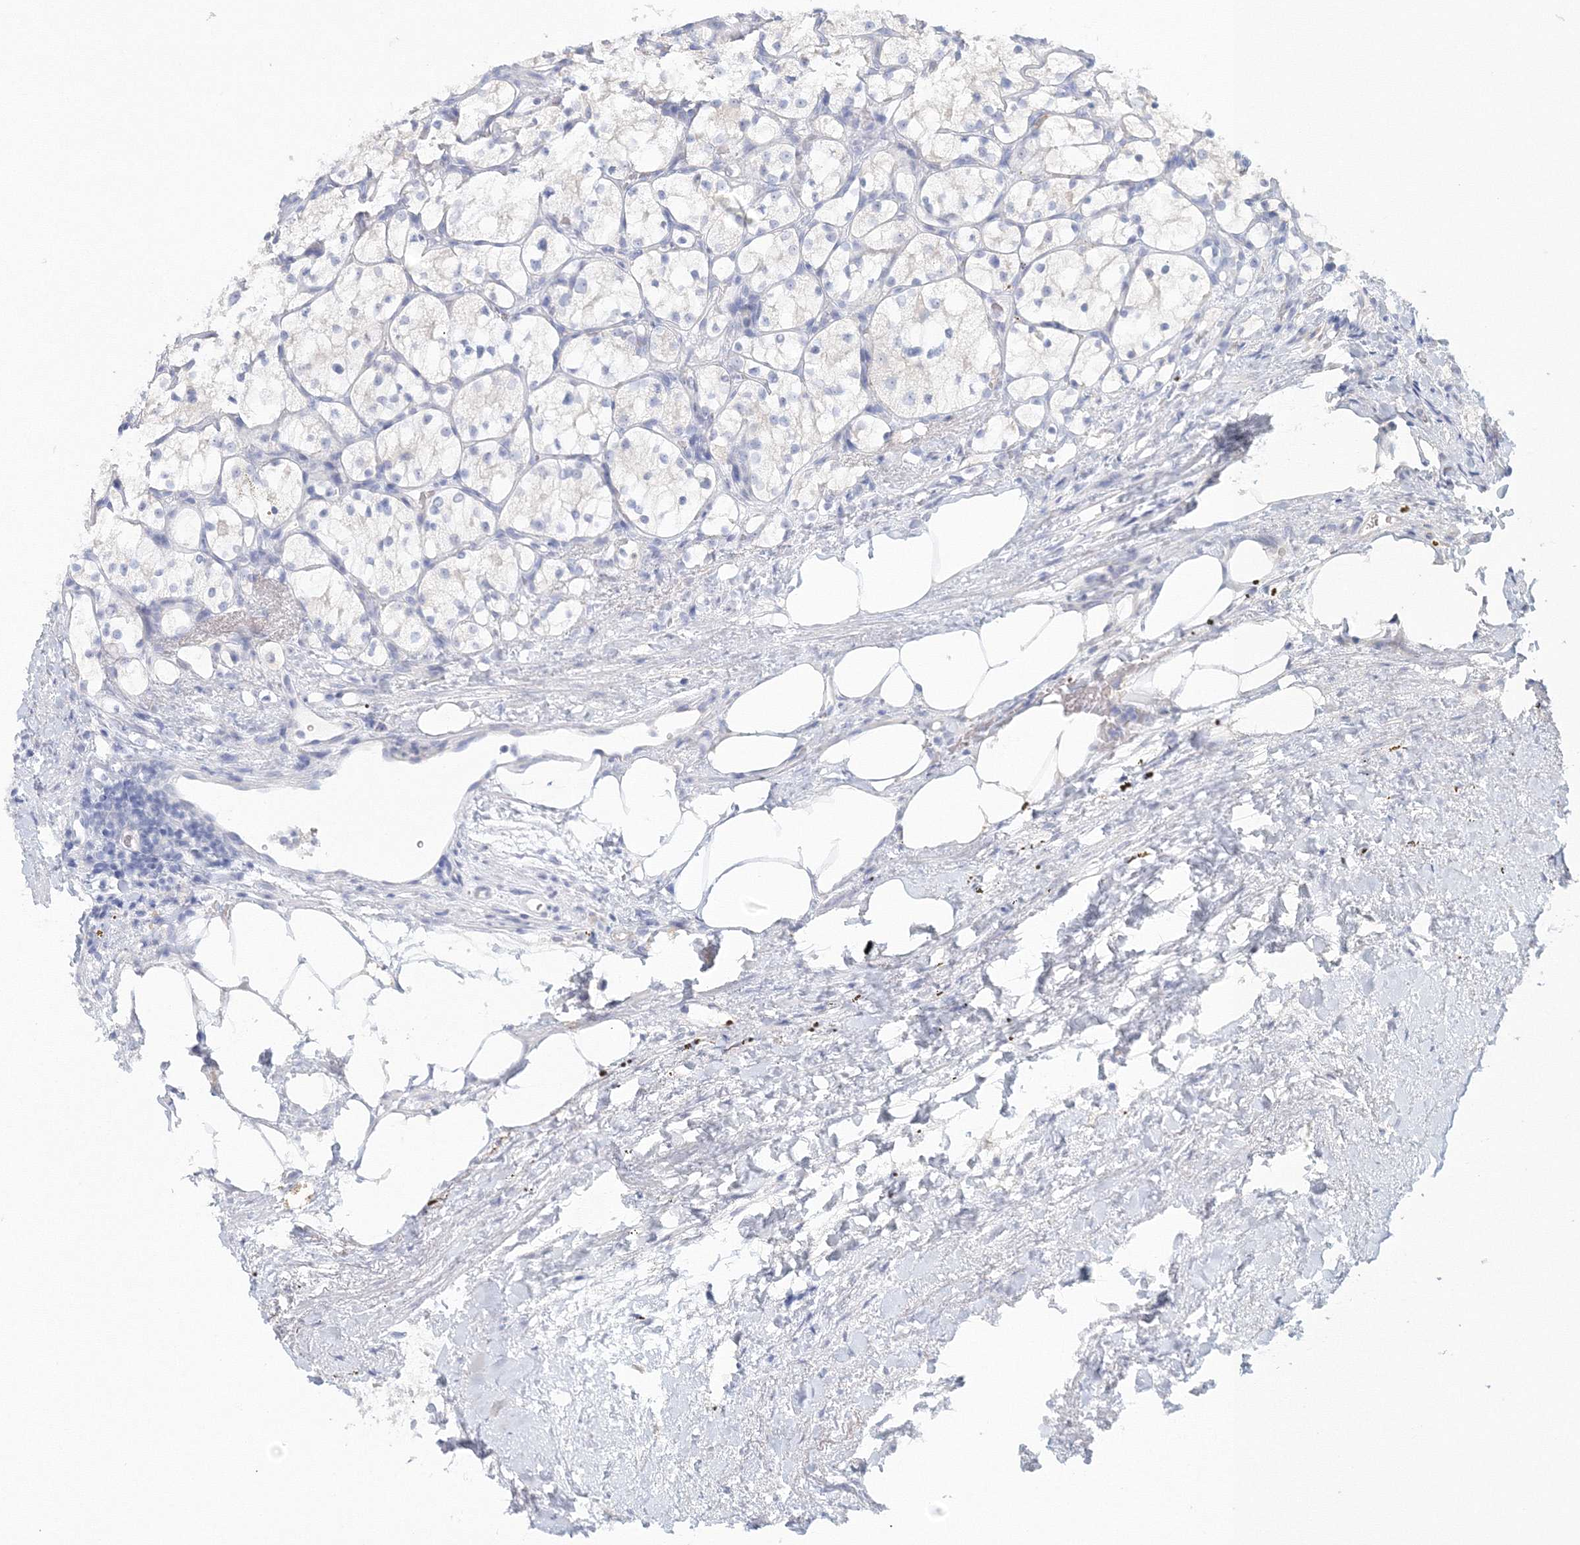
{"staining": {"intensity": "negative", "quantity": "none", "location": "none"}, "tissue": "renal cancer", "cell_type": "Tumor cells", "image_type": "cancer", "snomed": [{"axis": "morphology", "description": "Adenocarcinoma, NOS"}, {"axis": "topography", "description": "Kidney"}], "caption": "This micrograph is of renal cancer stained with immunohistochemistry (IHC) to label a protein in brown with the nuclei are counter-stained blue. There is no staining in tumor cells. (DAB (3,3'-diaminobenzidine) IHC, high magnification).", "gene": "VSIG1", "patient": {"sex": "female", "age": 69}}